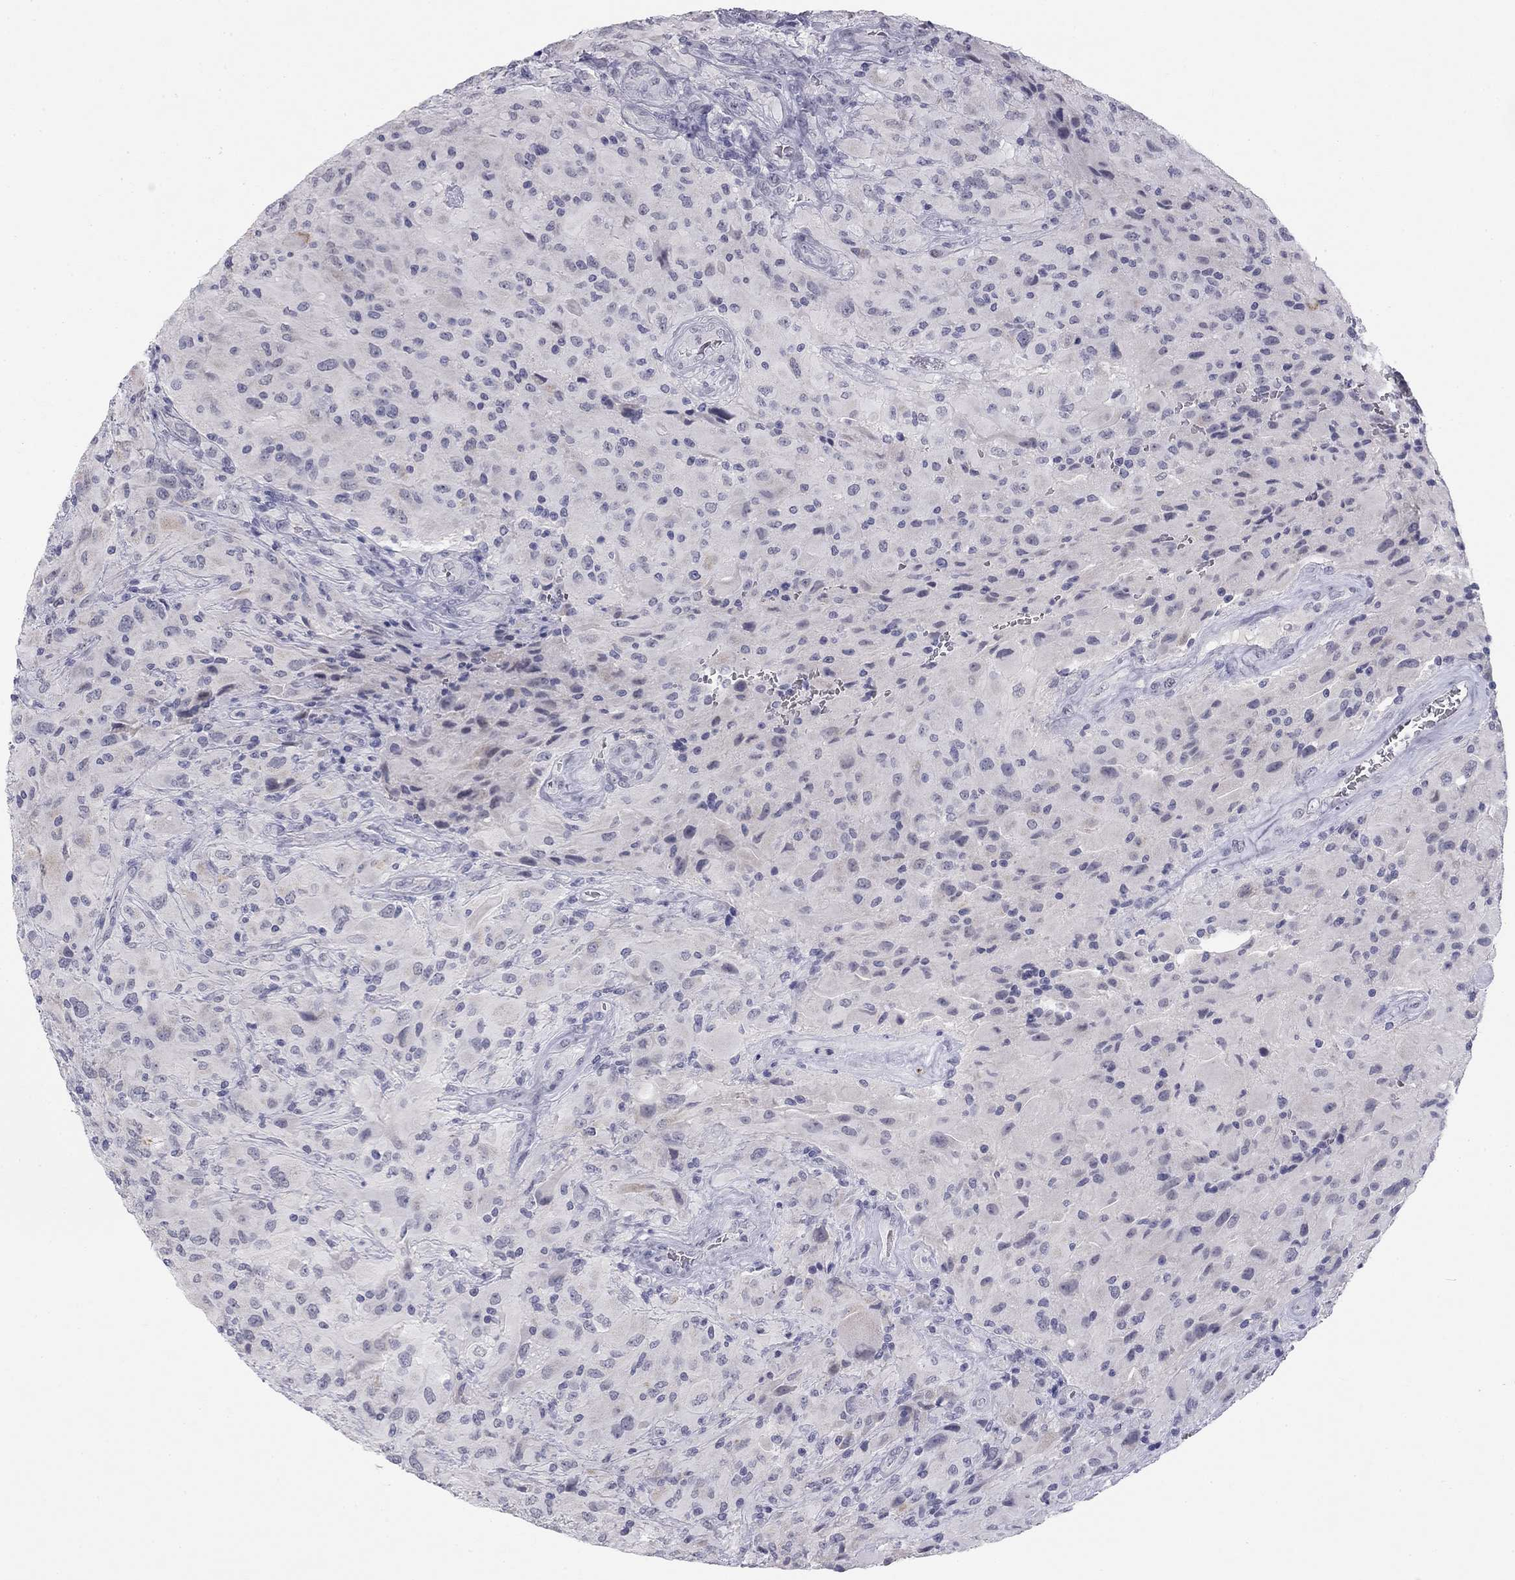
{"staining": {"intensity": "negative", "quantity": "none", "location": "none"}, "tissue": "glioma", "cell_type": "Tumor cells", "image_type": "cancer", "snomed": [{"axis": "morphology", "description": "Glioma, malignant, High grade"}, {"axis": "topography", "description": "Cerebral cortex"}], "caption": "Human malignant high-grade glioma stained for a protein using IHC demonstrates no expression in tumor cells.", "gene": "TFAP2B", "patient": {"sex": "male", "age": 35}}